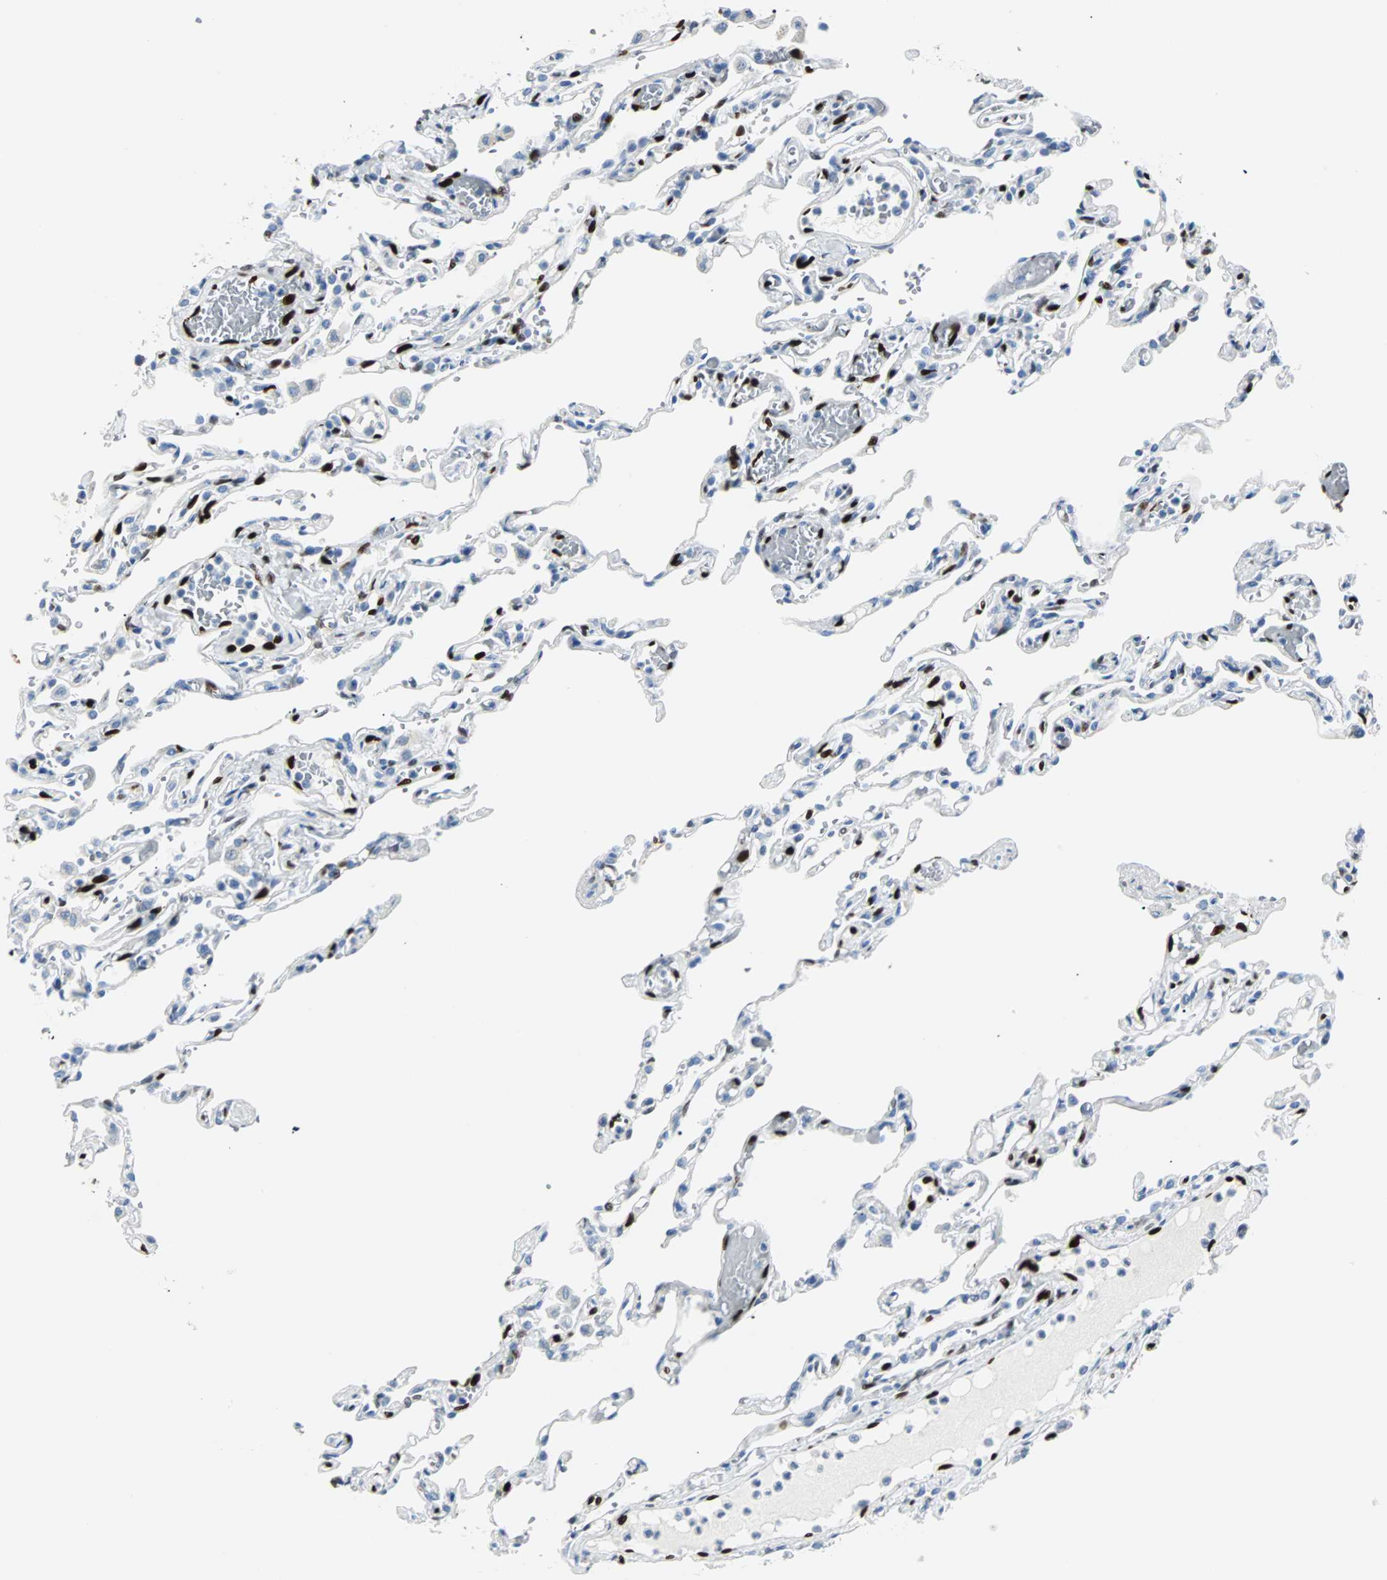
{"staining": {"intensity": "negative", "quantity": "none", "location": "none"}, "tissue": "lung", "cell_type": "Alveolar cells", "image_type": "normal", "snomed": [{"axis": "morphology", "description": "Normal tissue, NOS"}, {"axis": "topography", "description": "Lung"}], "caption": "DAB immunohistochemical staining of unremarkable human lung displays no significant positivity in alveolar cells. Brightfield microscopy of immunohistochemistry (IHC) stained with DAB (brown) and hematoxylin (blue), captured at high magnification.", "gene": "IL33", "patient": {"sex": "male", "age": 21}}